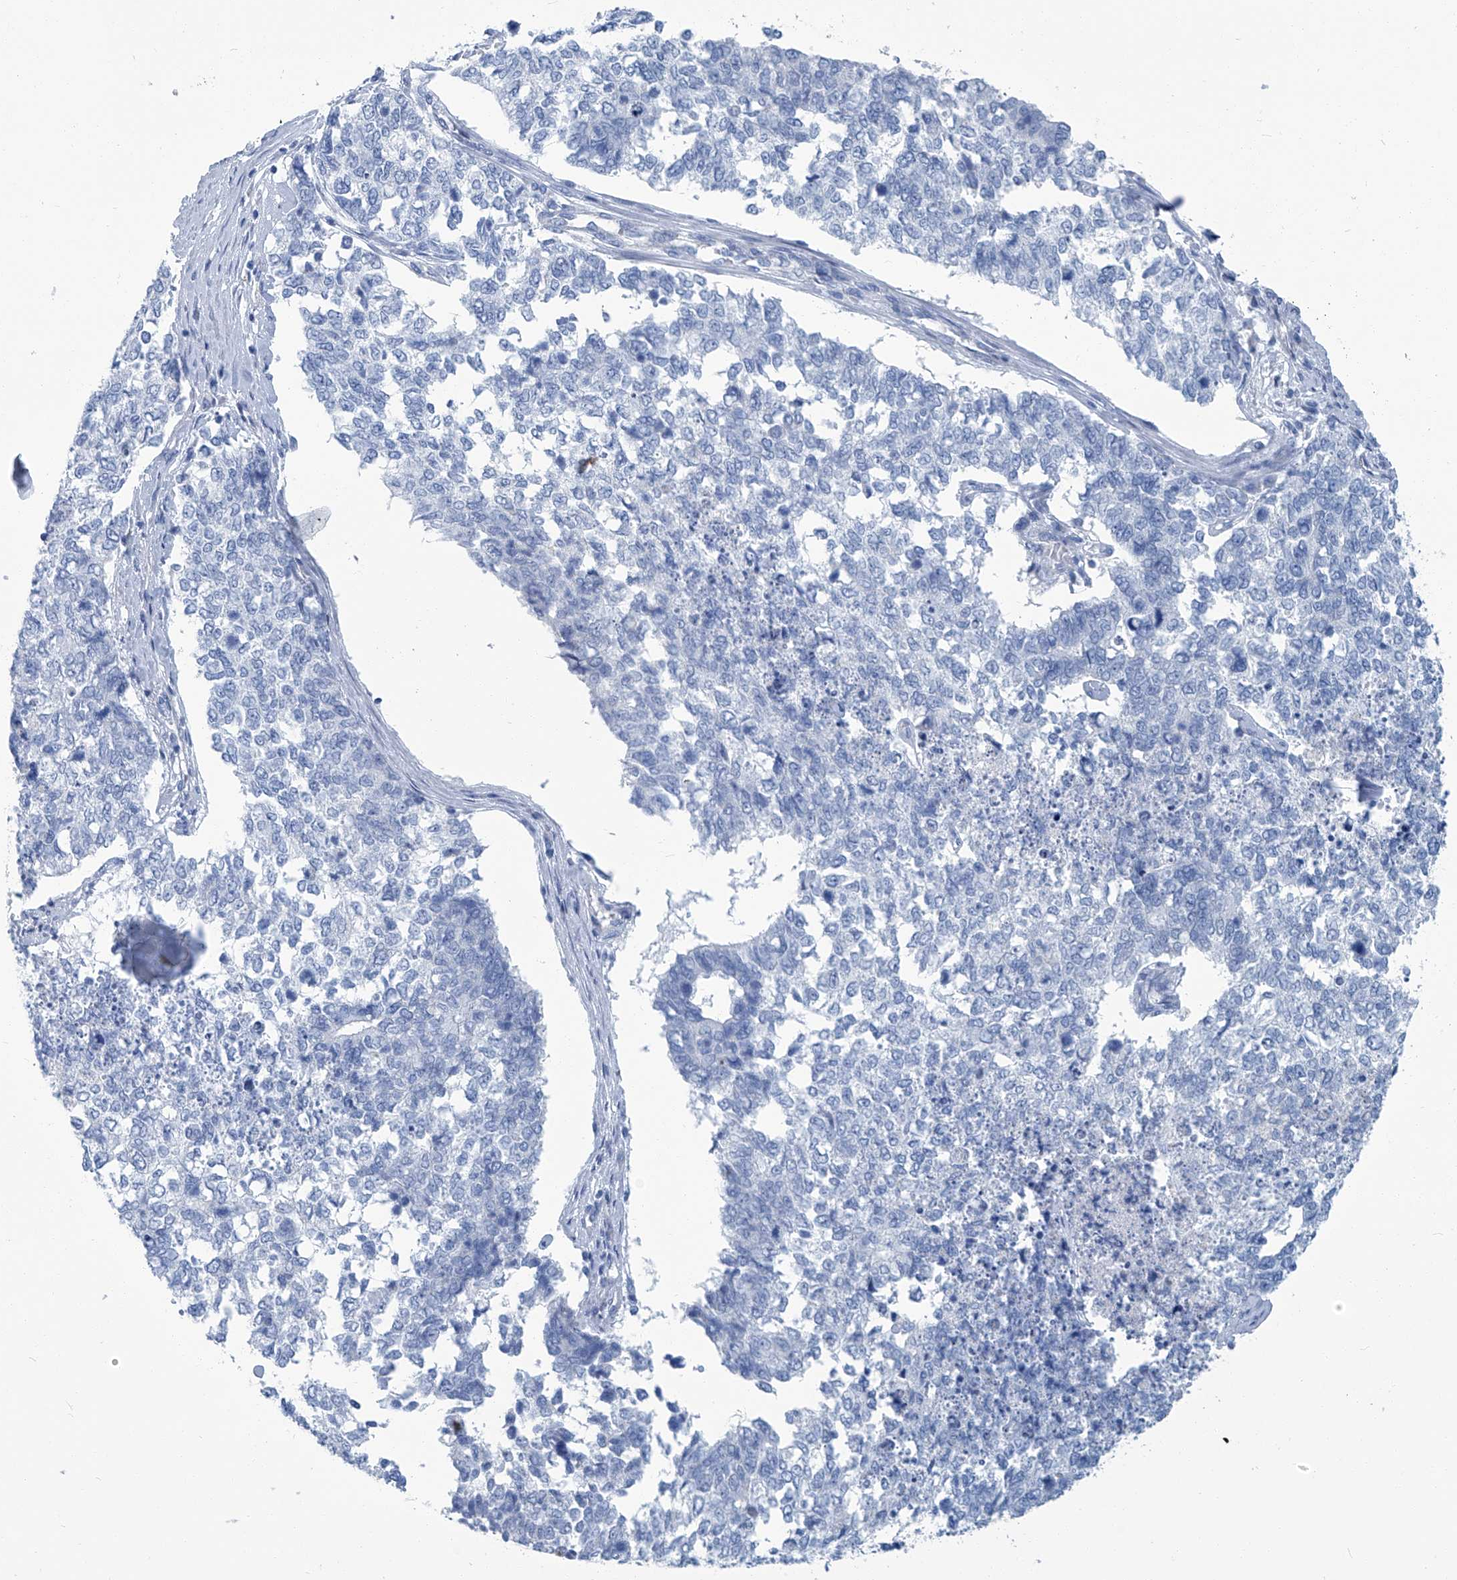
{"staining": {"intensity": "negative", "quantity": "none", "location": "none"}, "tissue": "cervical cancer", "cell_type": "Tumor cells", "image_type": "cancer", "snomed": [{"axis": "morphology", "description": "Squamous cell carcinoma, NOS"}, {"axis": "topography", "description": "Cervix"}], "caption": "The immunohistochemistry image has no significant staining in tumor cells of squamous cell carcinoma (cervical) tissue.", "gene": "PFKL", "patient": {"sex": "female", "age": 63}}